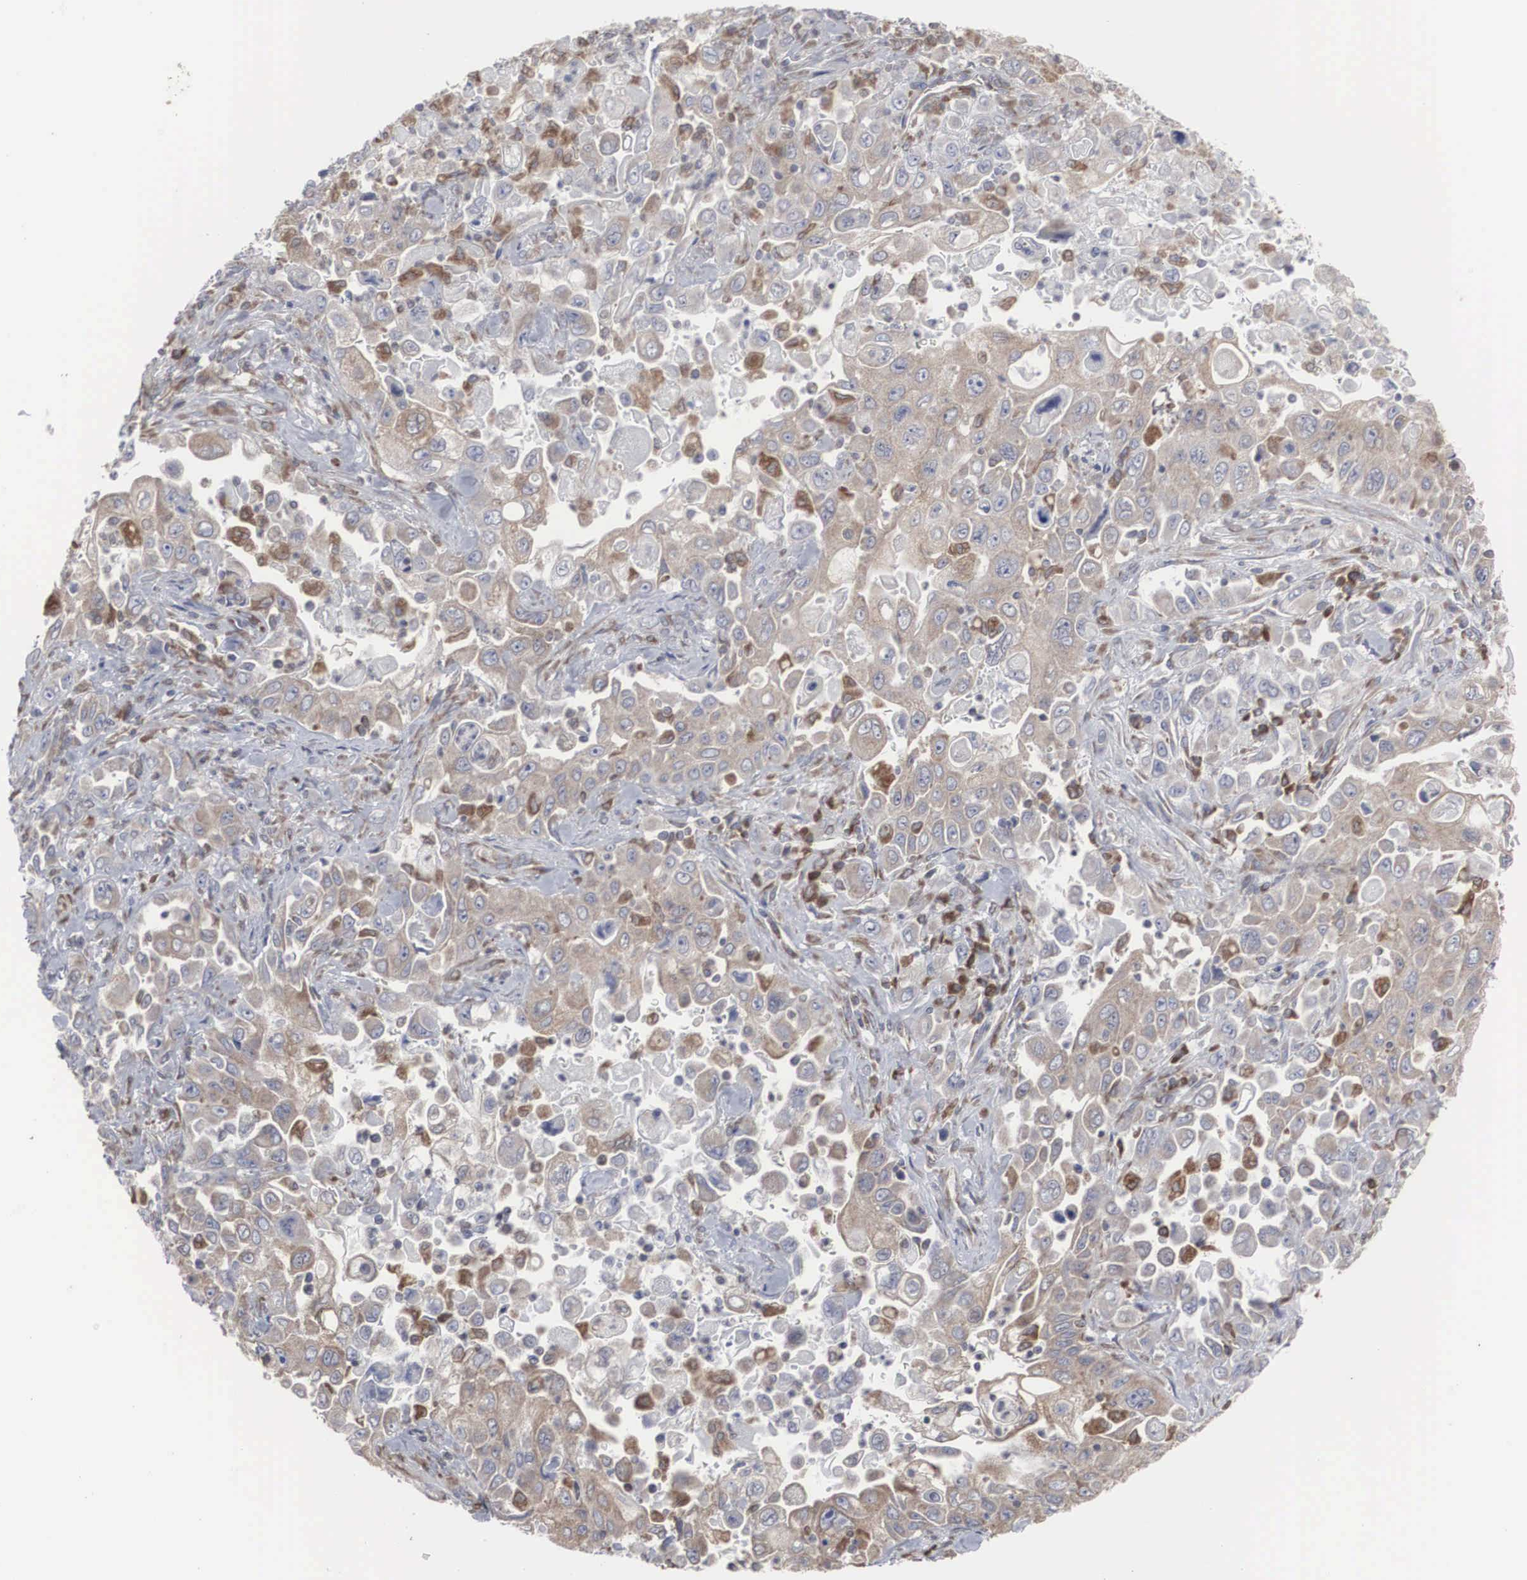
{"staining": {"intensity": "moderate", "quantity": ">75%", "location": "cytoplasmic/membranous"}, "tissue": "pancreatic cancer", "cell_type": "Tumor cells", "image_type": "cancer", "snomed": [{"axis": "morphology", "description": "Adenocarcinoma, NOS"}, {"axis": "topography", "description": "Pancreas"}], "caption": "Human pancreatic cancer stained with a brown dye demonstrates moderate cytoplasmic/membranous positive positivity in about >75% of tumor cells.", "gene": "MIA2", "patient": {"sex": "male", "age": 70}}